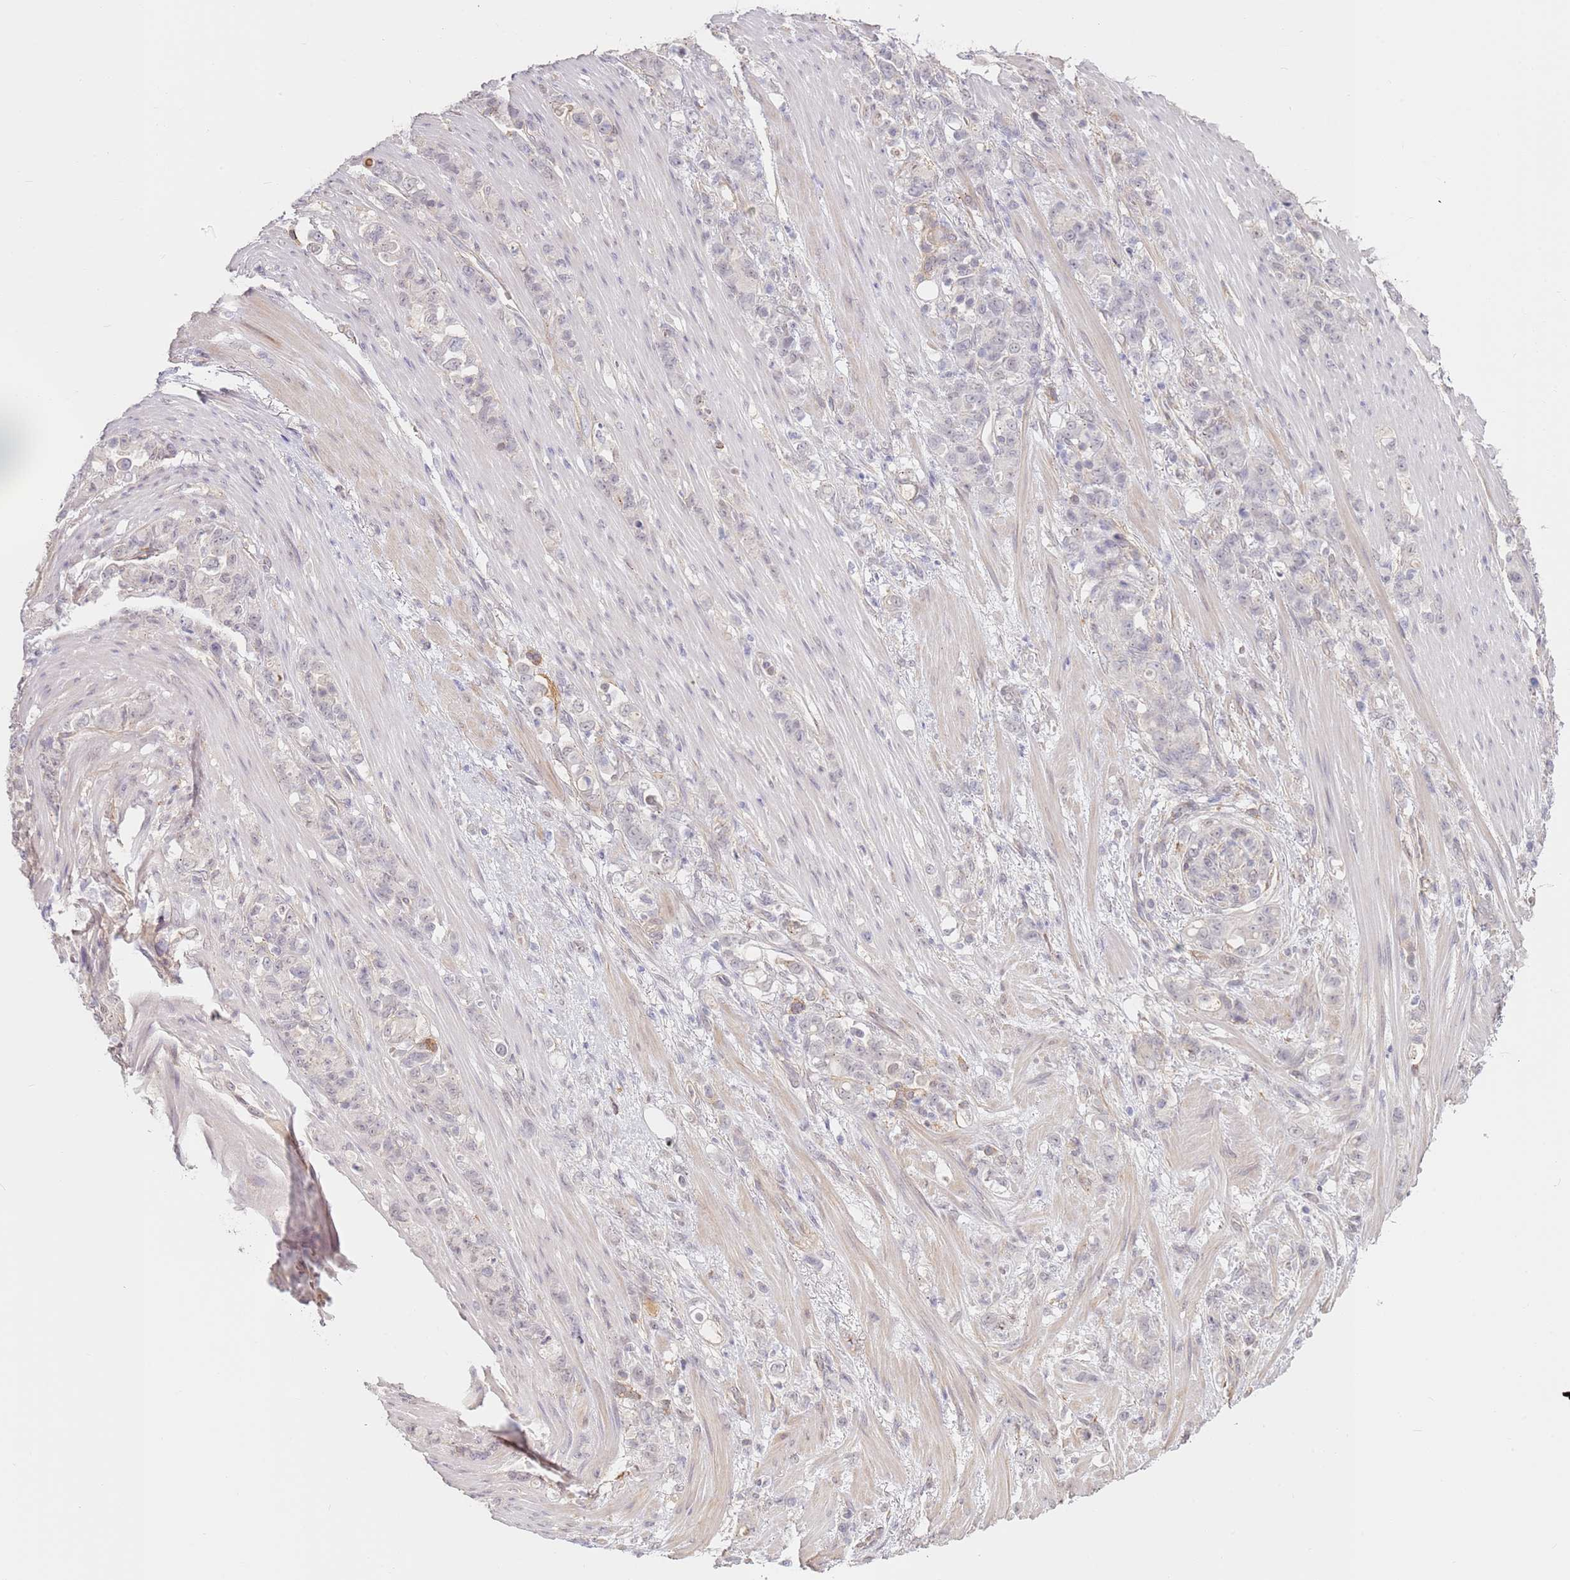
{"staining": {"intensity": "negative", "quantity": "none", "location": "none"}, "tissue": "stomach cancer", "cell_type": "Tumor cells", "image_type": "cancer", "snomed": [{"axis": "morphology", "description": "Normal tissue, NOS"}, {"axis": "morphology", "description": "Adenocarcinoma, NOS"}, {"axis": "topography", "description": "Stomach"}], "caption": "This is an IHC histopathology image of human stomach cancer. There is no positivity in tumor cells.", "gene": "WDR93", "patient": {"sex": "female", "age": 79}}